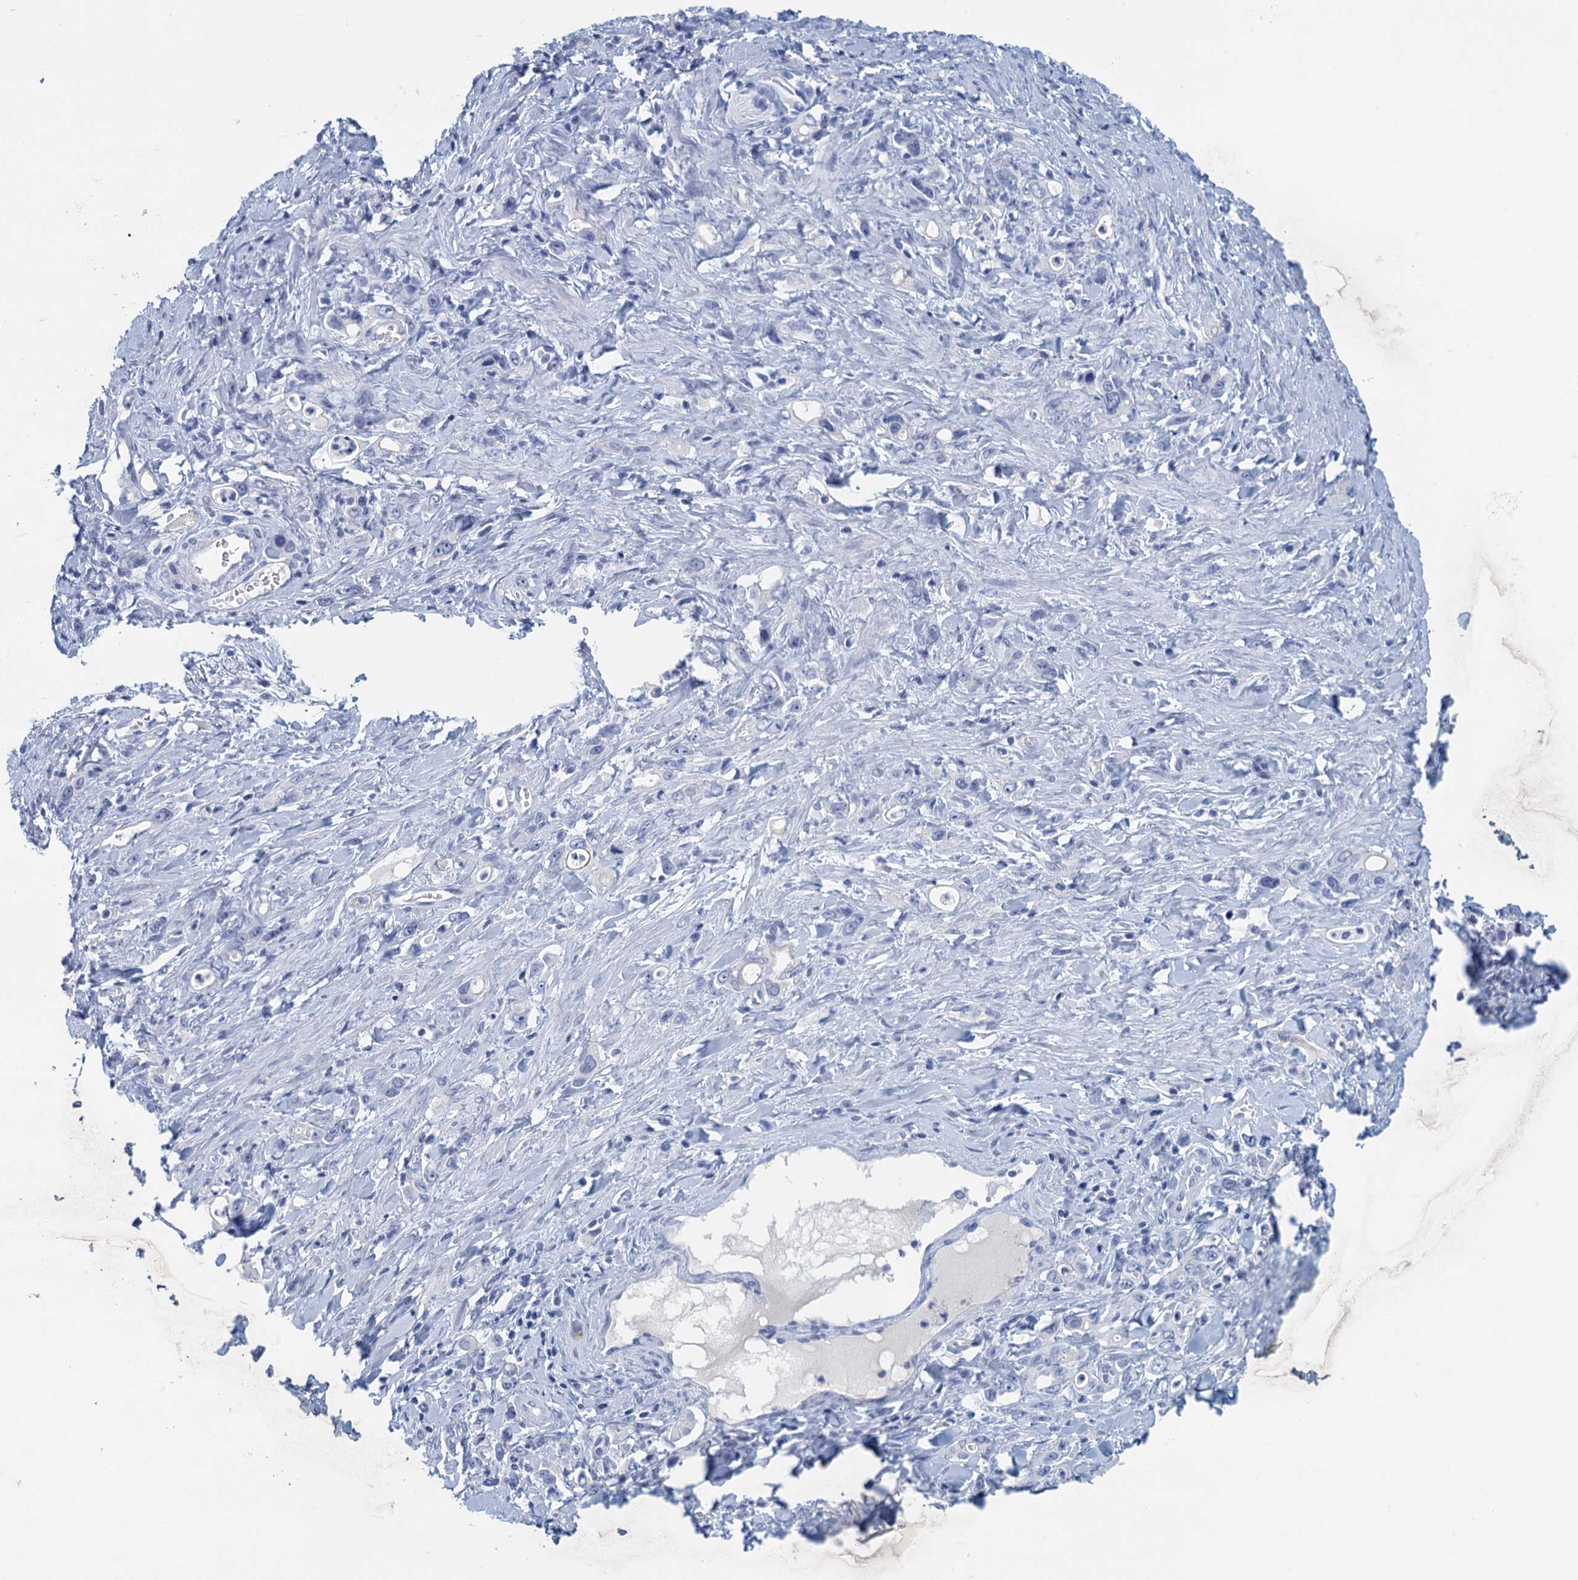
{"staining": {"intensity": "negative", "quantity": "none", "location": "none"}, "tissue": "stomach cancer", "cell_type": "Tumor cells", "image_type": "cancer", "snomed": [{"axis": "morphology", "description": "Adenocarcinoma, NOS"}, {"axis": "topography", "description": "Stomach, lower"}], "caption": "A high-resolution histopathology image shows immunohistochemistry (IHC) staining of stomach adenocarcinoma, which displays no significant positivity in tumor cells.", "gene": "CYP51A1", "patient": {"sex": "female", "age": 43}}